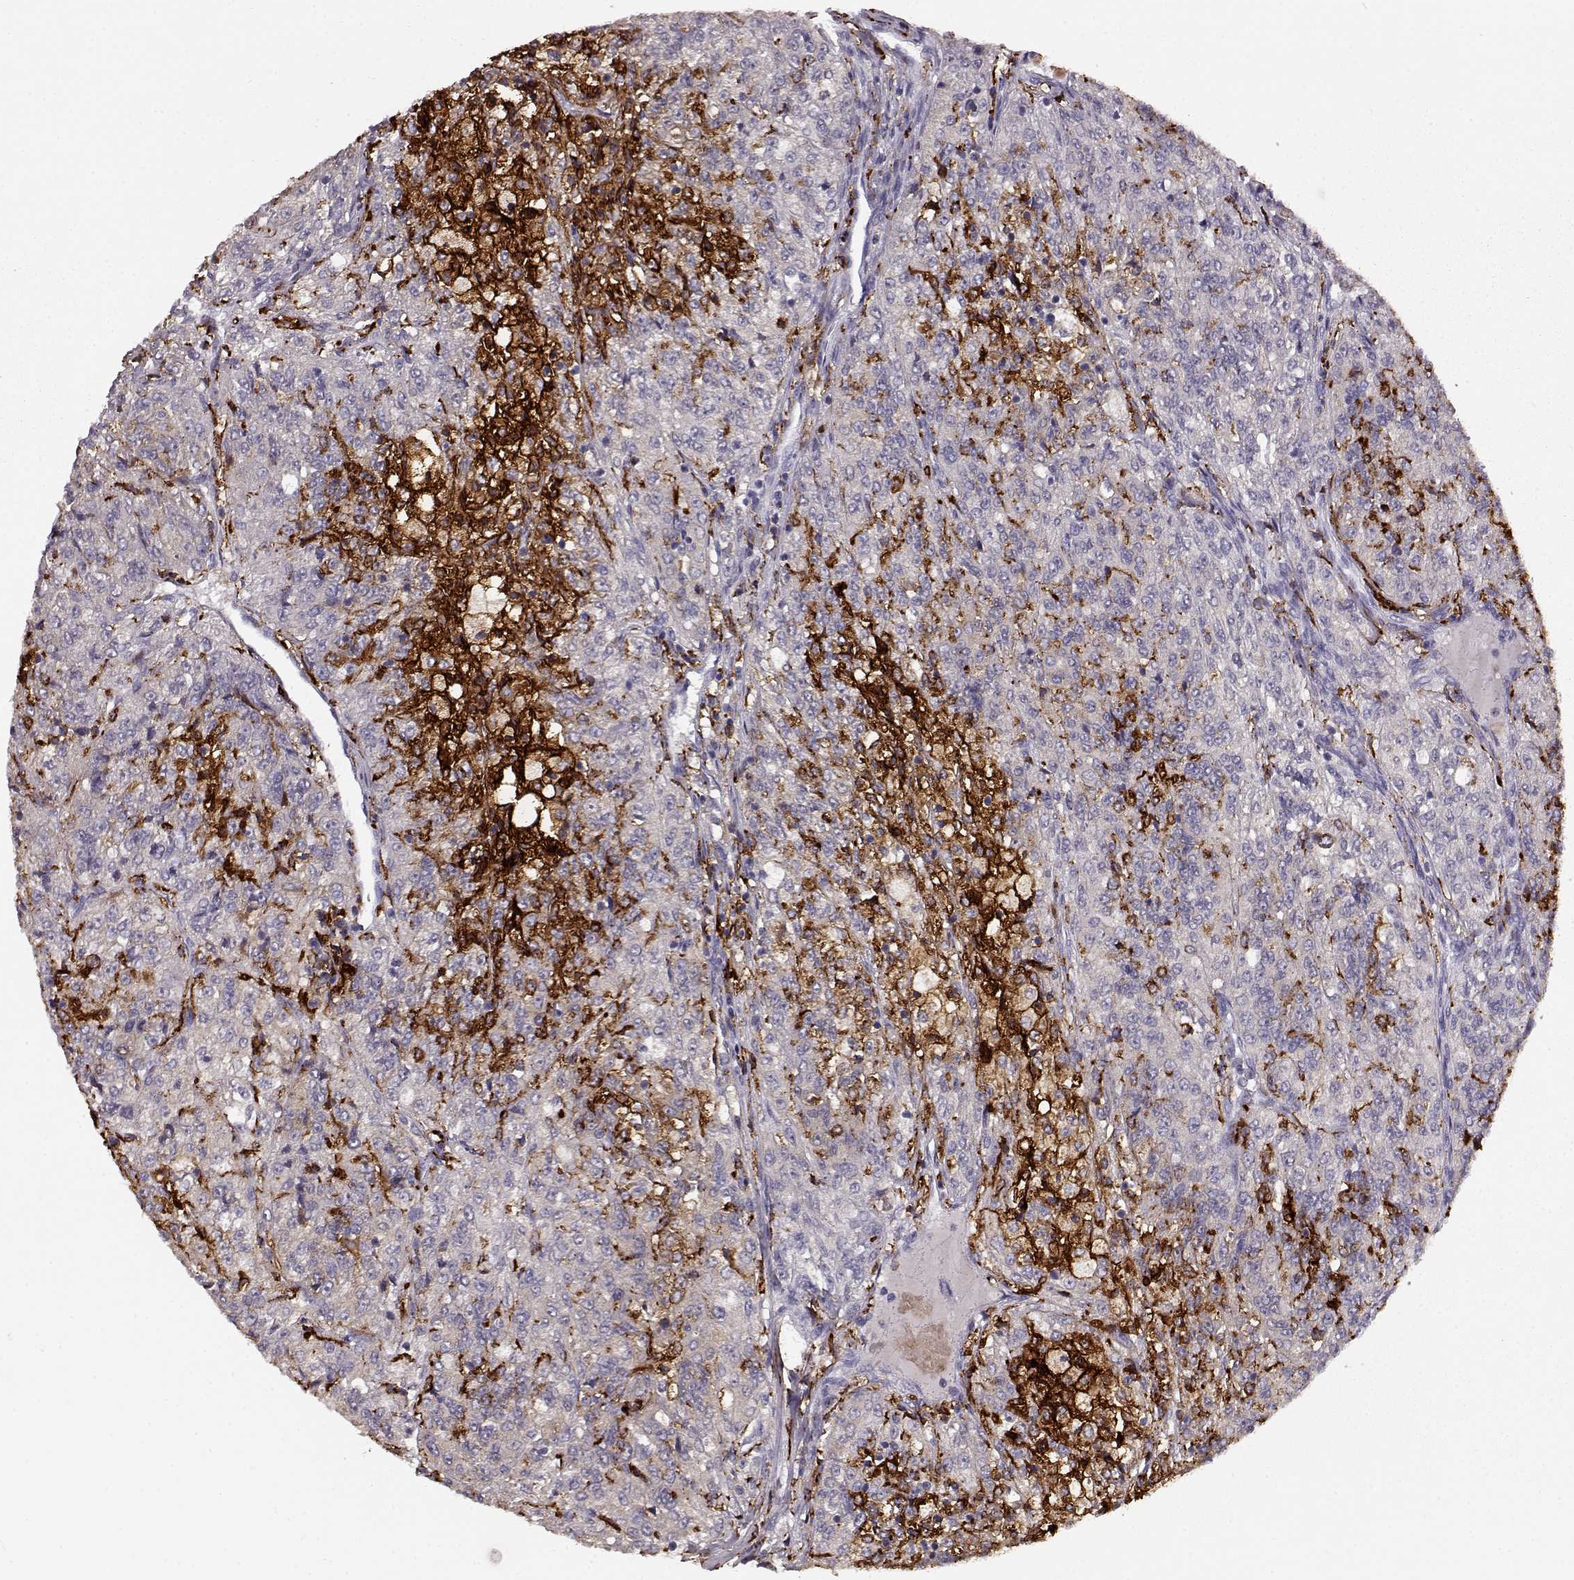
{"staining": {"intensity": "negative", "quantity": "none", "location": "none"}, "tissue": "renal cancer", "cell_type": "Tumor cells", "image_type": "cancer", "snomed": [{"axis": "morphology", "description": "Adenocarcinoma, NOS"}, {"axis": "topography", "description": "Kidney"}], "caption": "Tumor cells show no significant protein positivity in renal adenocarcinoma.", "gene": "CCNF", "patient": {"sex": "female", "age": 63}}